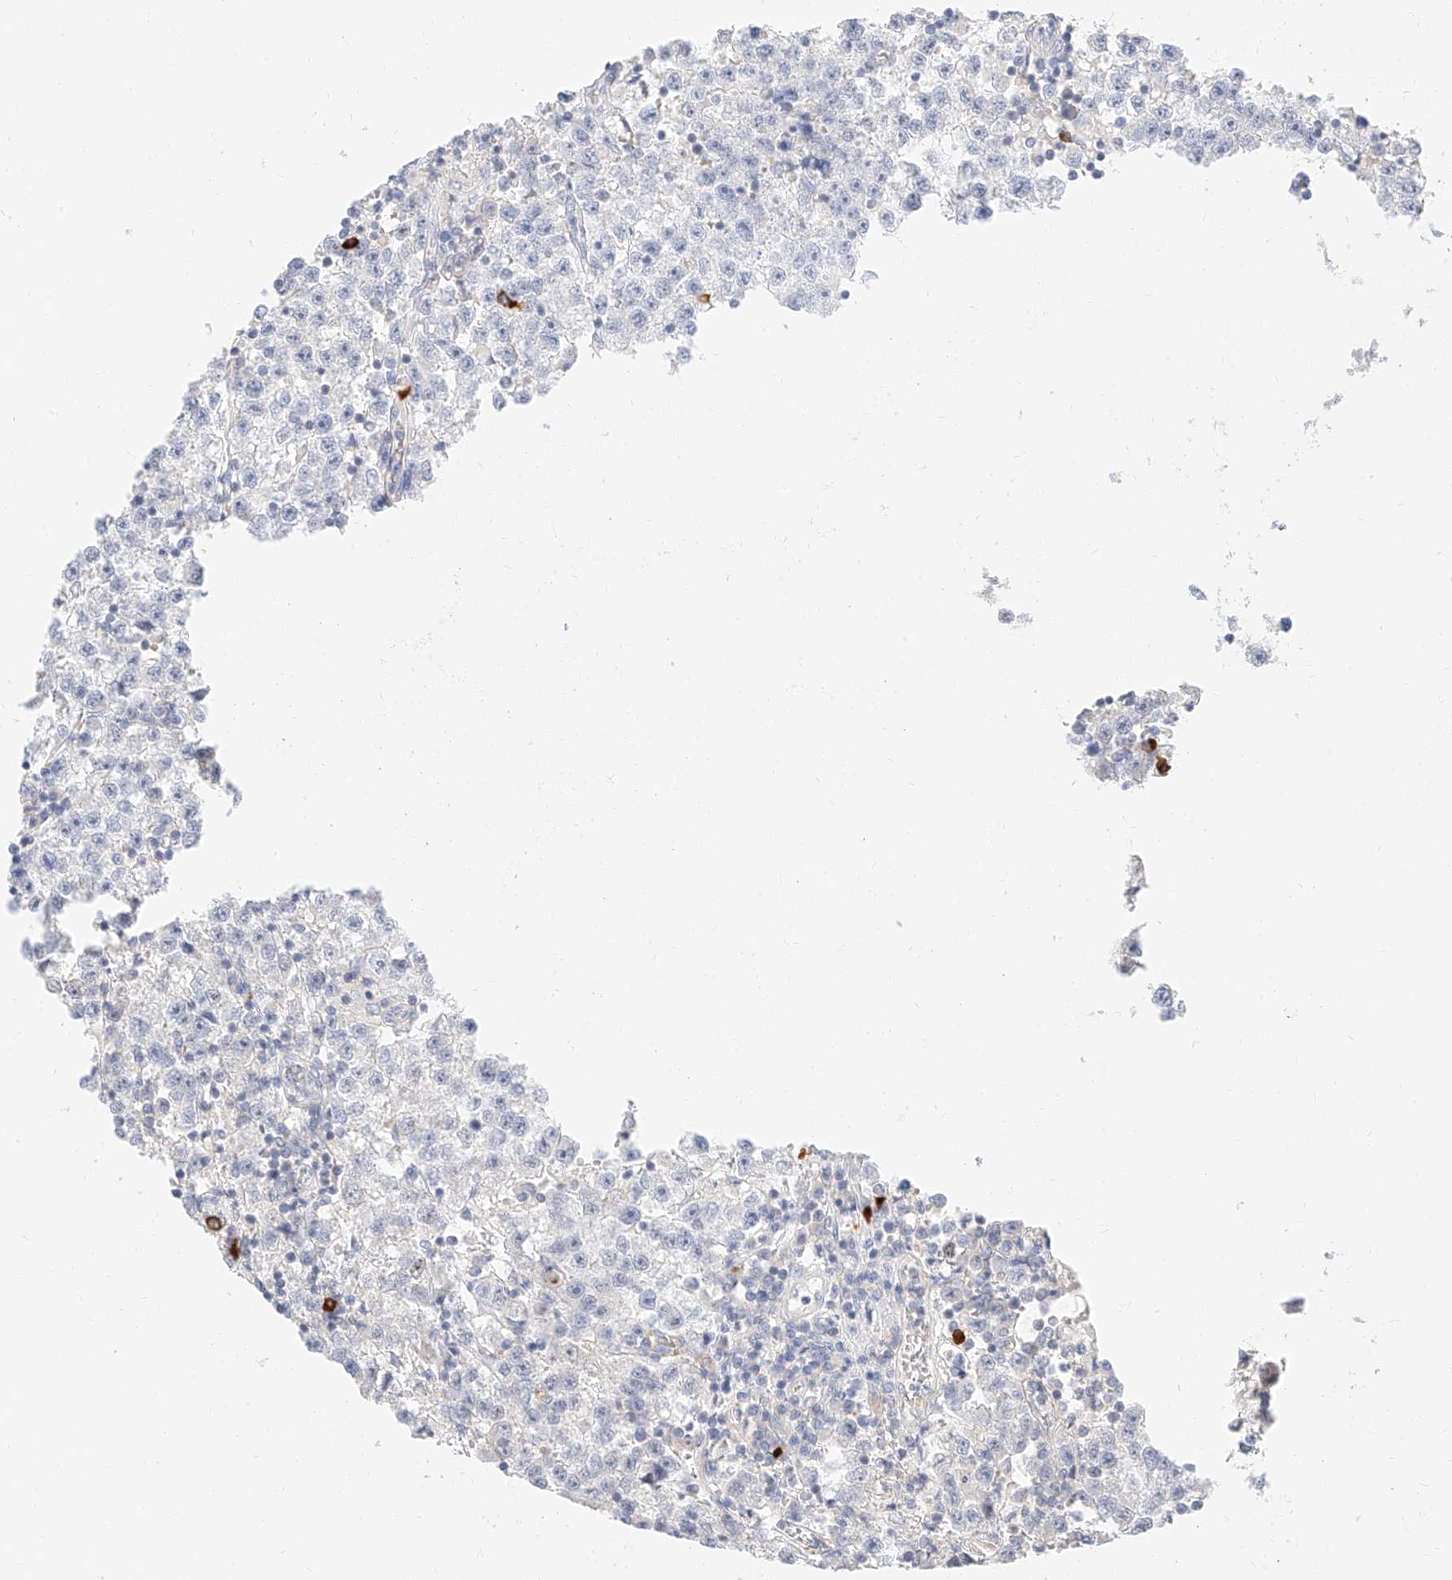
{"staining": {"intensity": "negative", "quantity": "none", "location": "none"}, "tissue": "testis cancer", "cell_type": "Tumor cells", "image_type": "cancer", "snomed": [{"axis": "morphology", "description": "Seminoma, NOS"}, {"axis": "topography", "description": "Testis"}], "caption": "Tumor cells show no significant staining in testis cancer.", "gene": "CDCP2", "patient": {"sex": "male", "age": 22}}